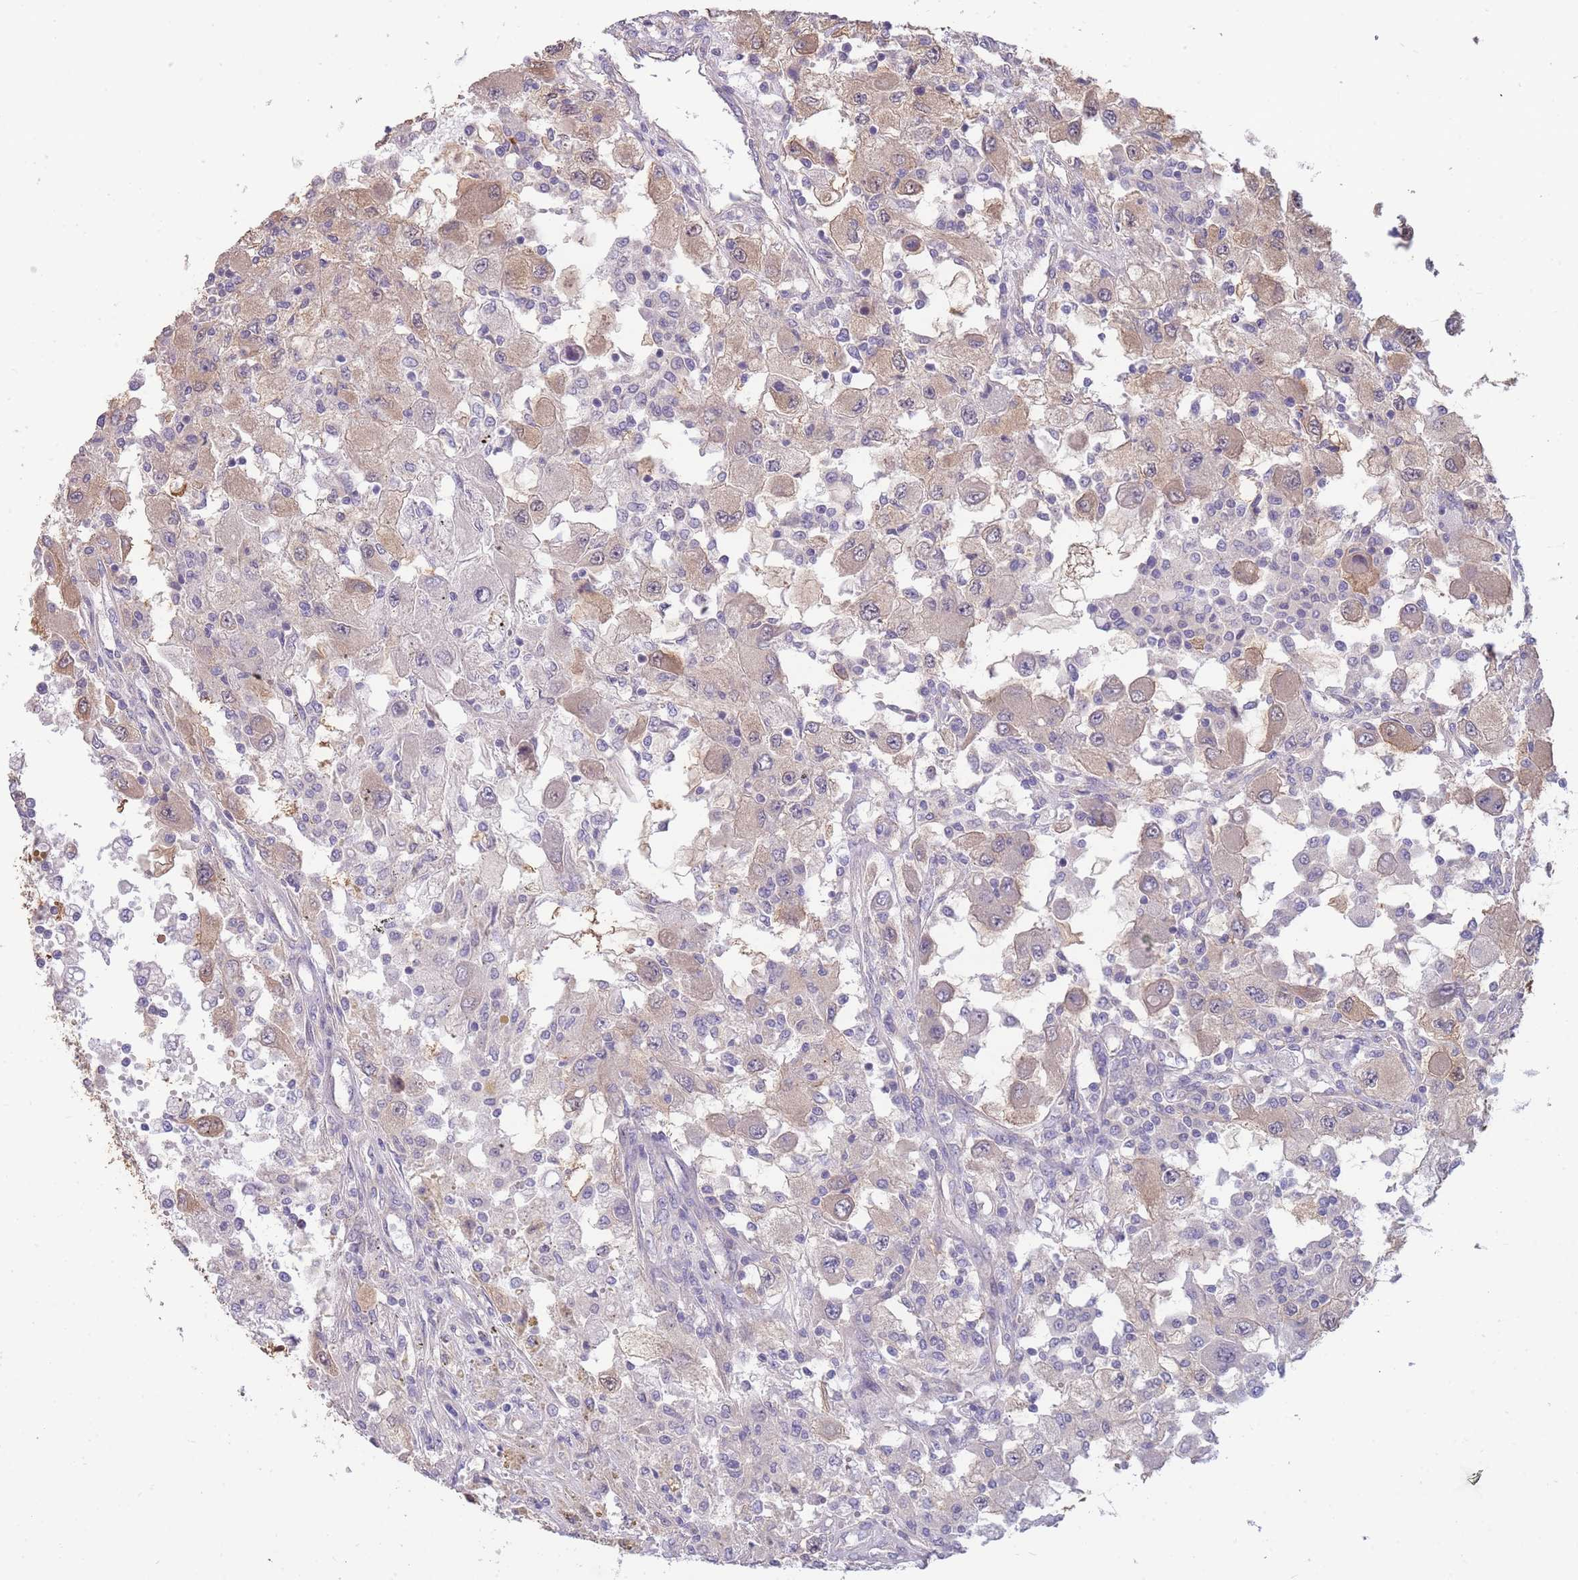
{"staining": {"intensity": "weak", "quantity": "25%-75%", "location": "cytoplasmic/membranous"}, "tissue": "renal cancer", "cell_type": "Tumor cells", "image_type": "cancer", "snomed": [{"axis": "morphology", "description": "Adenocarcinoma, NOS"}, {"axis": "topography", "description": "Kidney"}], "caption": "IHC micrograph of neoplastic tissue: adenocarcinoma (renal) stained using immunohistochemistry (IHC) displays low levels of weak protein expression localized specifically in the cytoplasmic/membranous of tumor cells, appearing as a cytoplasmic/membranous brown color.", "gene": "SMC6", "patient": {"sex": "female", "age": 67}}